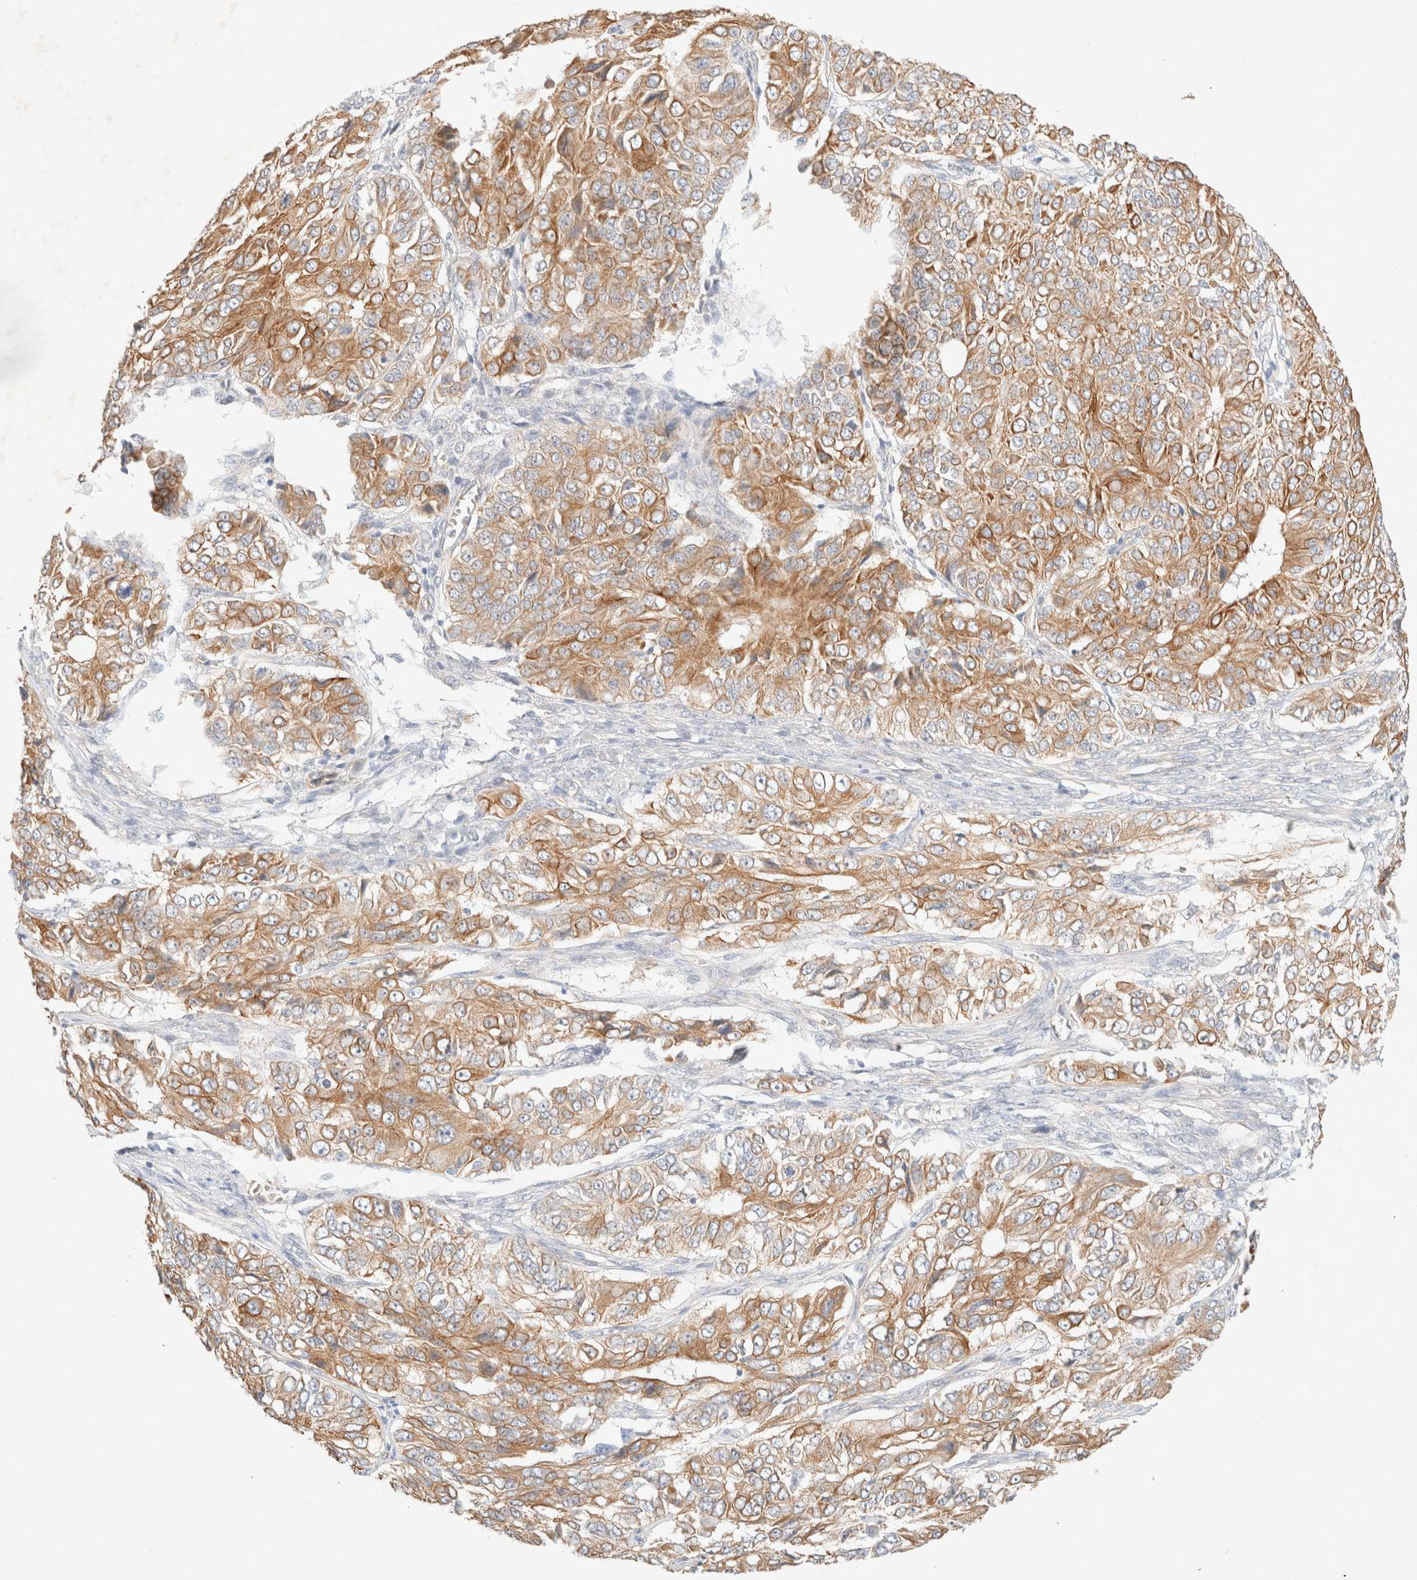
{"staining": {"intensity": "moderate", "quantity": ">75%", "location": "cytoplasmic/membranous"}, "tissue": "ovarian cancer", "cell_type": "Tumor cells", "image_type": "cancer", "snomed": [{"axis": "morphology", "description": "Carcinoma, endometroid"}, {"axis": "topography", "description": "Ovary"}], "caption": "Moderate cytoplasmic/membranous staining is present in about >75% of tumor cells in ovarian cancer. (DAB = brown stain, brightfield microscopy at high magnification).", "gene": "CSNK1E", "patient": {"sex": "female", "age": 51}}